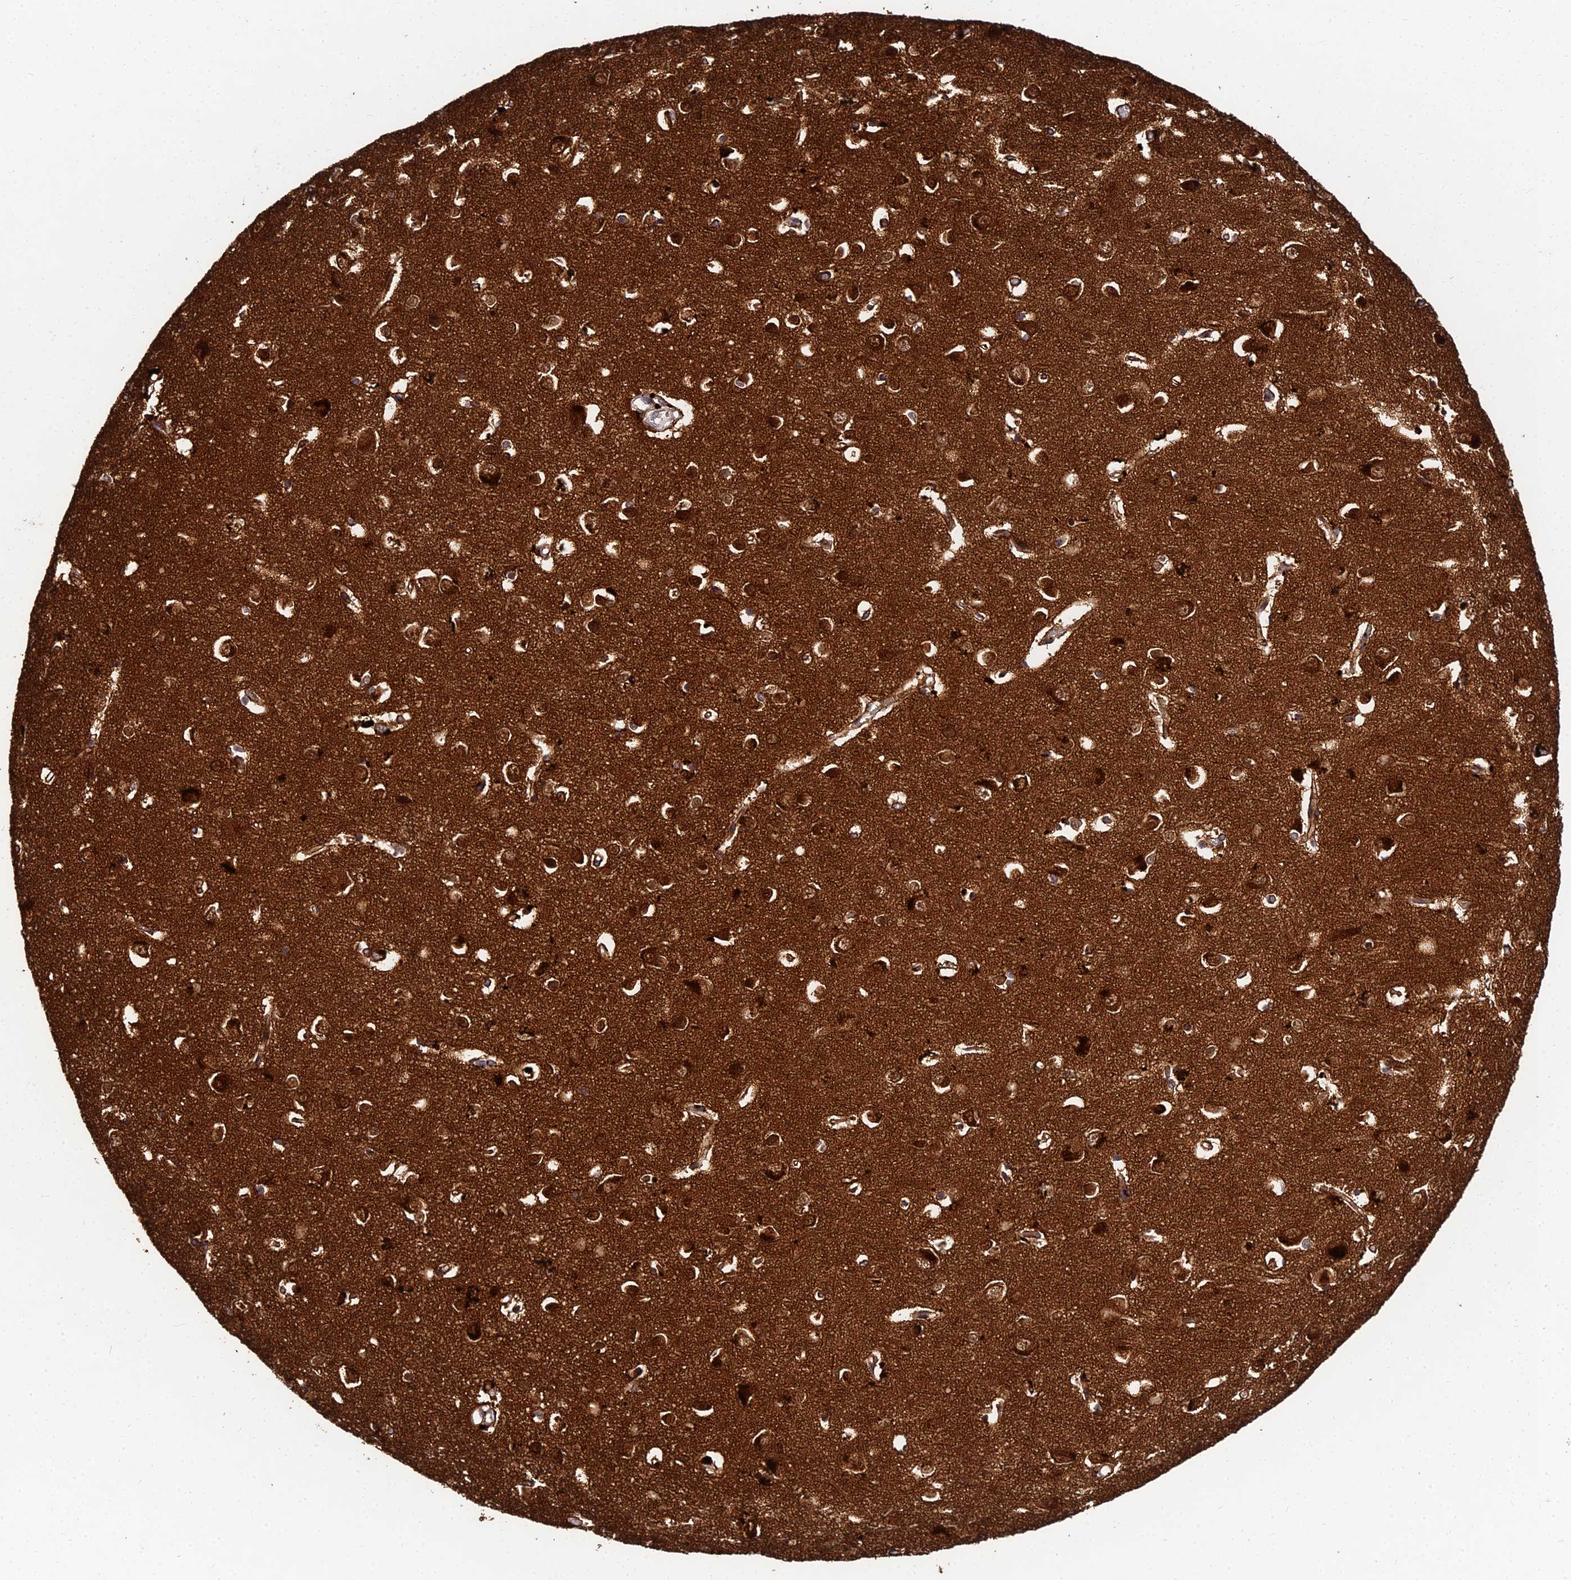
{"staining": {"intensity": "moderate", "quantity": ">75%", "location": "cytoplasmic/membranous"}, "tissue": "cerebral cortex", "cell_type": "Endothelial cells", "image_type": "normal", "snomed": [{"axis": "morphology", "description": "Normal tissue, NOS"}, {"axis": "topography", "description": "Cerebral cortex"}], "caption": "A photomicrograph showing moderate cytoplasmic/membranous staining in about >75% of endothelial cells in normal cerebral cortex, as visualized by brown immunohistochemical staining.", "gene": "MKKS", "patient": {"sex": "female", "age": 64}}